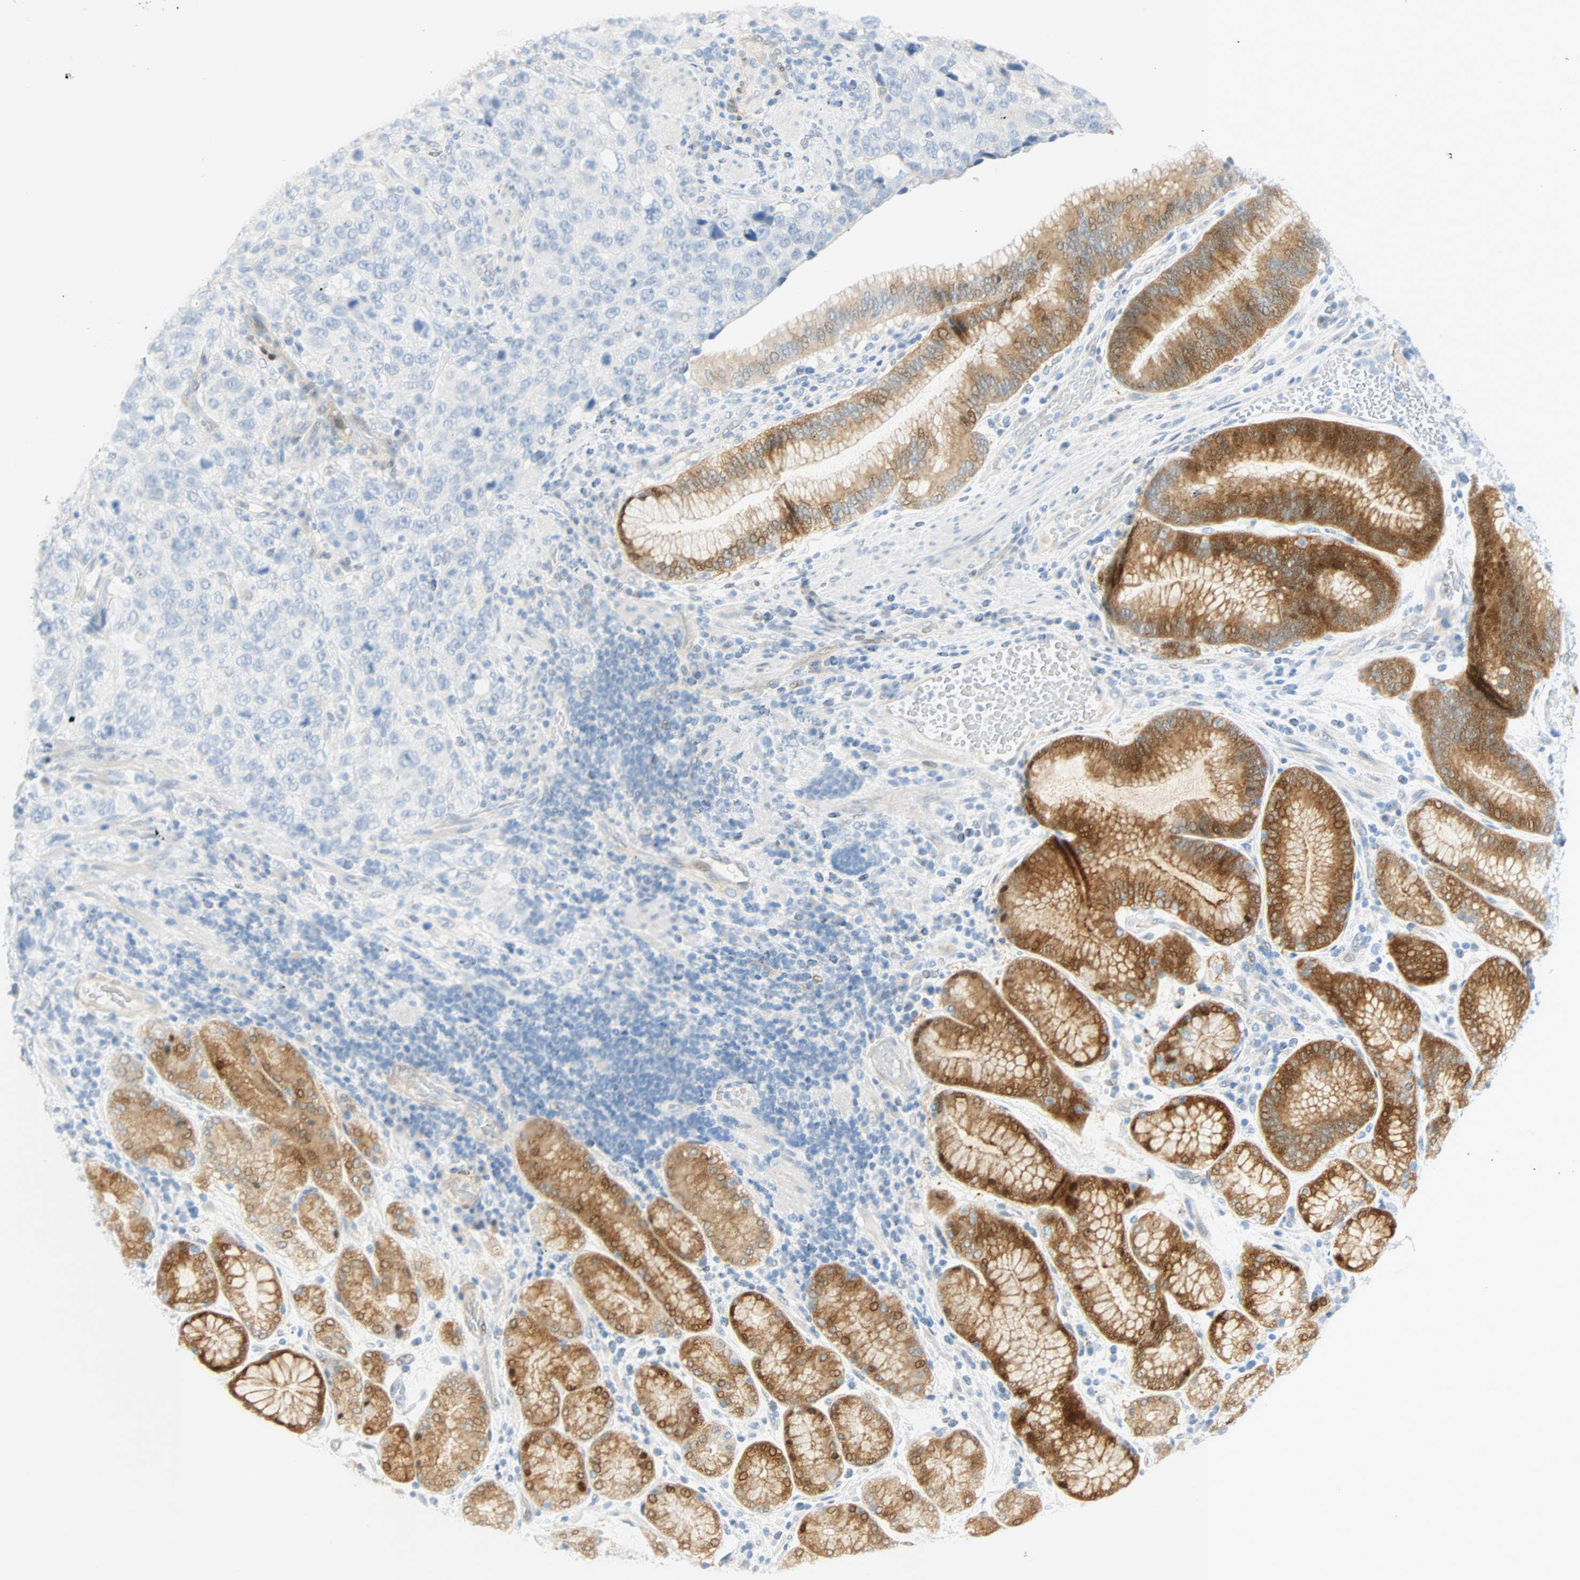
{"staining": {"intensity": "negative", "quantity": "none", "location": "none"}, "tissue": "stomach cancer", "cell_type": "Tumor cells", "image_type": "cancer", "snomed": [{"axis": "morphology", "description": "Normal tissue, NOS"}, {"axis": "morphology", "description": "Adenocarcinoma, NOS"}, {"axis": "topography", "description": "Stomach"}], "caption": "IHC micrograph of neoplastic tissue: stomach cancer stained with DAB reveals no significant protein expression in tumor cells.", "gene": "SELENBP1", "patient": {"sex": "male", "age": 48}}